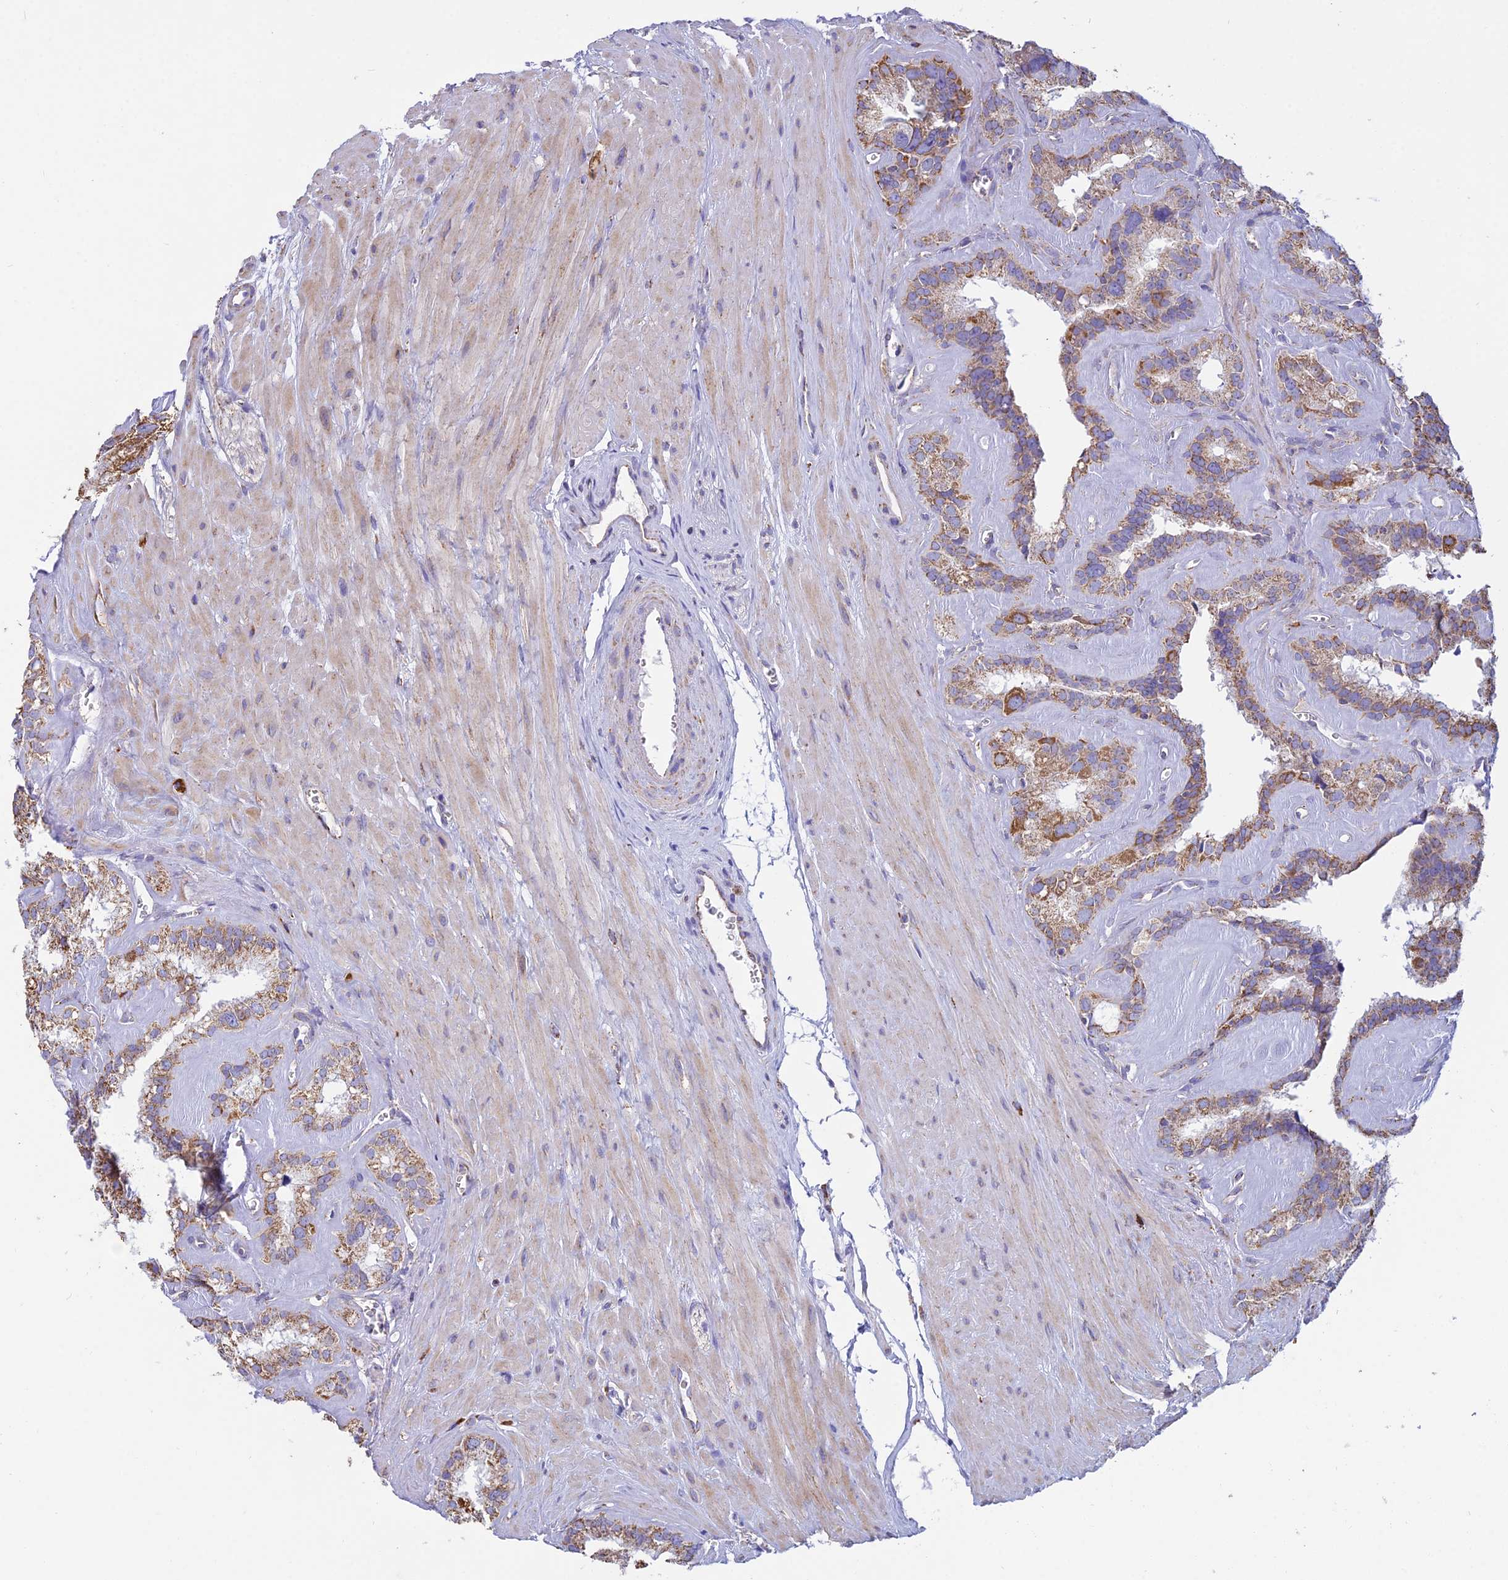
{"staining": {"intensity": "moderate", "quantity": ">75%", "location": "cytoplasmic/membranous"}, "tissue": "seminal vesicle", "cell_type": "Glandular cells", "image_type": "normal", "snomed": [{"axis": "morphology", "description": "Normal tissue, NOS"}, {"axis": "topography", "description": "Prostate"}, {"axis": "topography", "description": "Seminal veicle"}], "caption": "High-magnification brightfield microscopy of normal seminal vesicle stained with DAB (3,3'-diaminobenzidine) (brown) and counterstained with hematoxylin (blue). glandular cells exhibit moderate cytoplasmic/membranous expression is identified in about>75% of cells.", "gene": "OR2W3", "patient": {"sex": "male", "age": 59}}